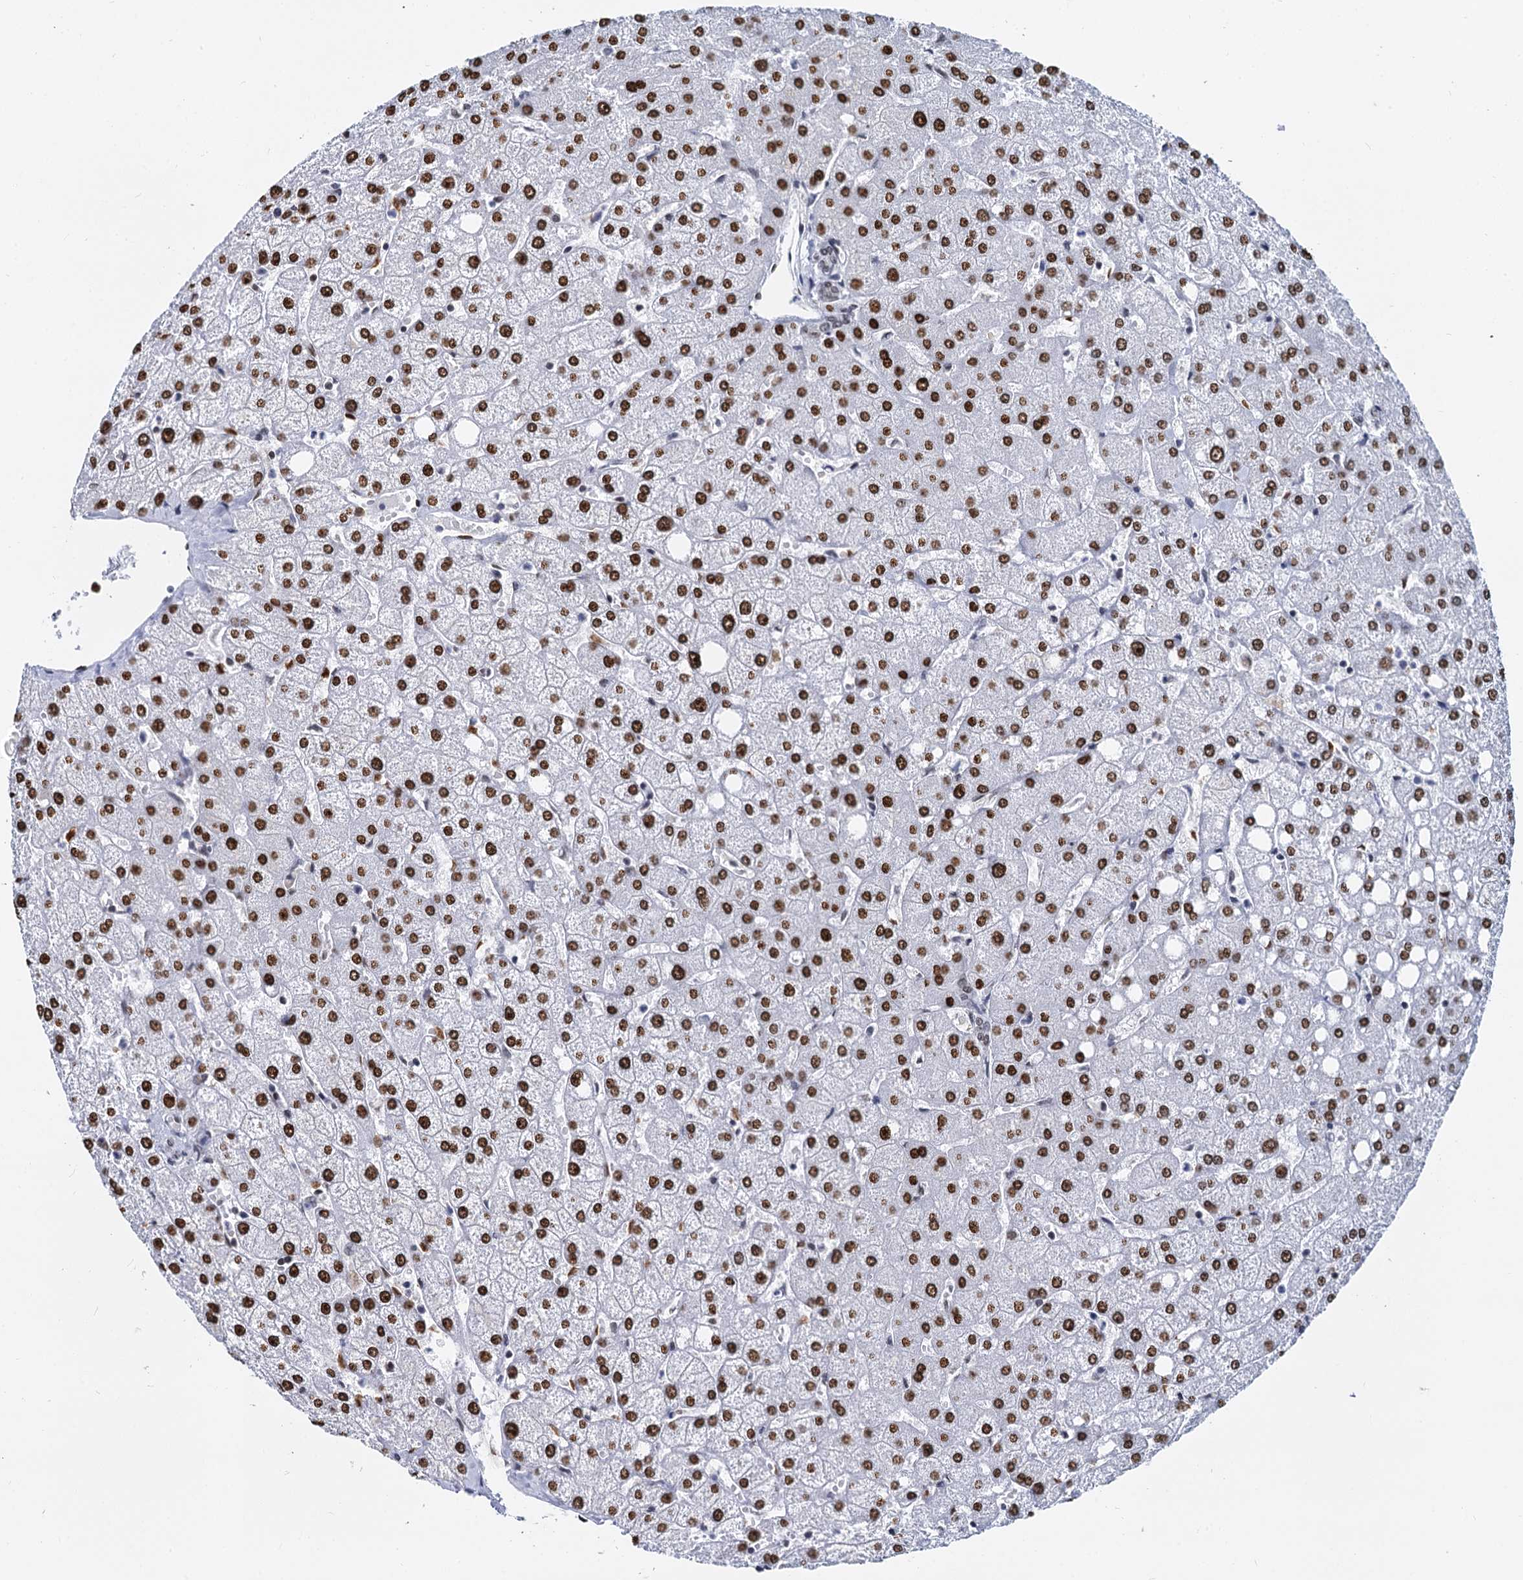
{"staining": {"intensity": "weak", "quantity": "25%-75%", "location": "nuclear"}, "tissue": "liver", "cell_type": "Cholangiocytes", "image_type": "normal", "snomed": [{"axis": "morphology", "description": "Normal tissue, NOS"}, {"axis": "topography", "description": "Liver"}], "caption": "A histopathology image of liver stained for a protein reveals weak nuclear brown staining in cholangiocytes. (IHC, brightfield microscopy, high magnification).", "gene": "CMAS", "patient": {"sex": "female", "age": 54}}